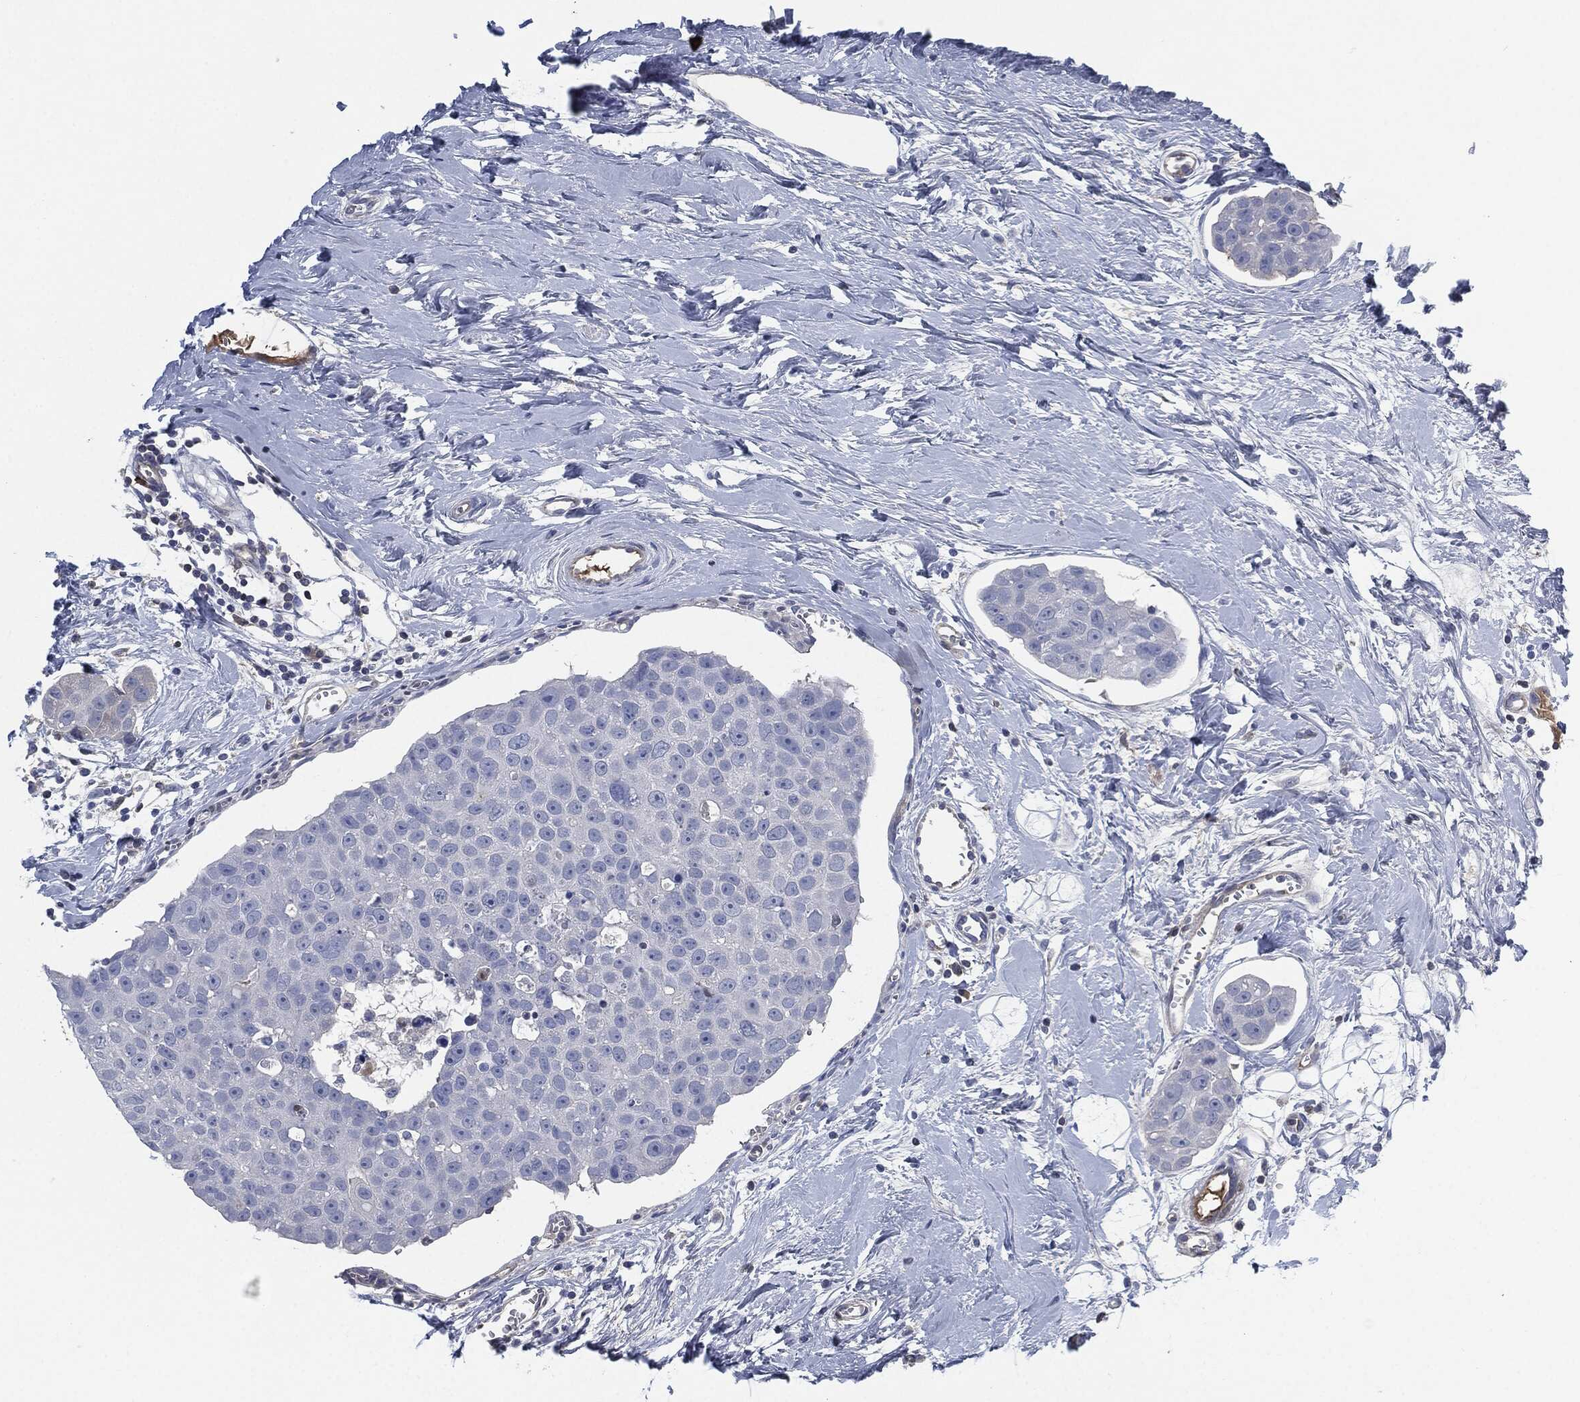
{"staining": {"intensity": "negative", "quantity": "none", "location": "none"}, "tissue": "breast cancer", "cell_type": "Tumor cells", "image_type": "cancer", "snomed": [{"axis": "morphology", "description": "Duct carcinoma"}, {"axis": "topography", "description": "Breast"}], "caption": "A micrograph of human invasive ductal carcinoma (breast) is negative for staining in tumor cells.", "gene": "CD27", "patient": {"sex": "female", "age": 35}}